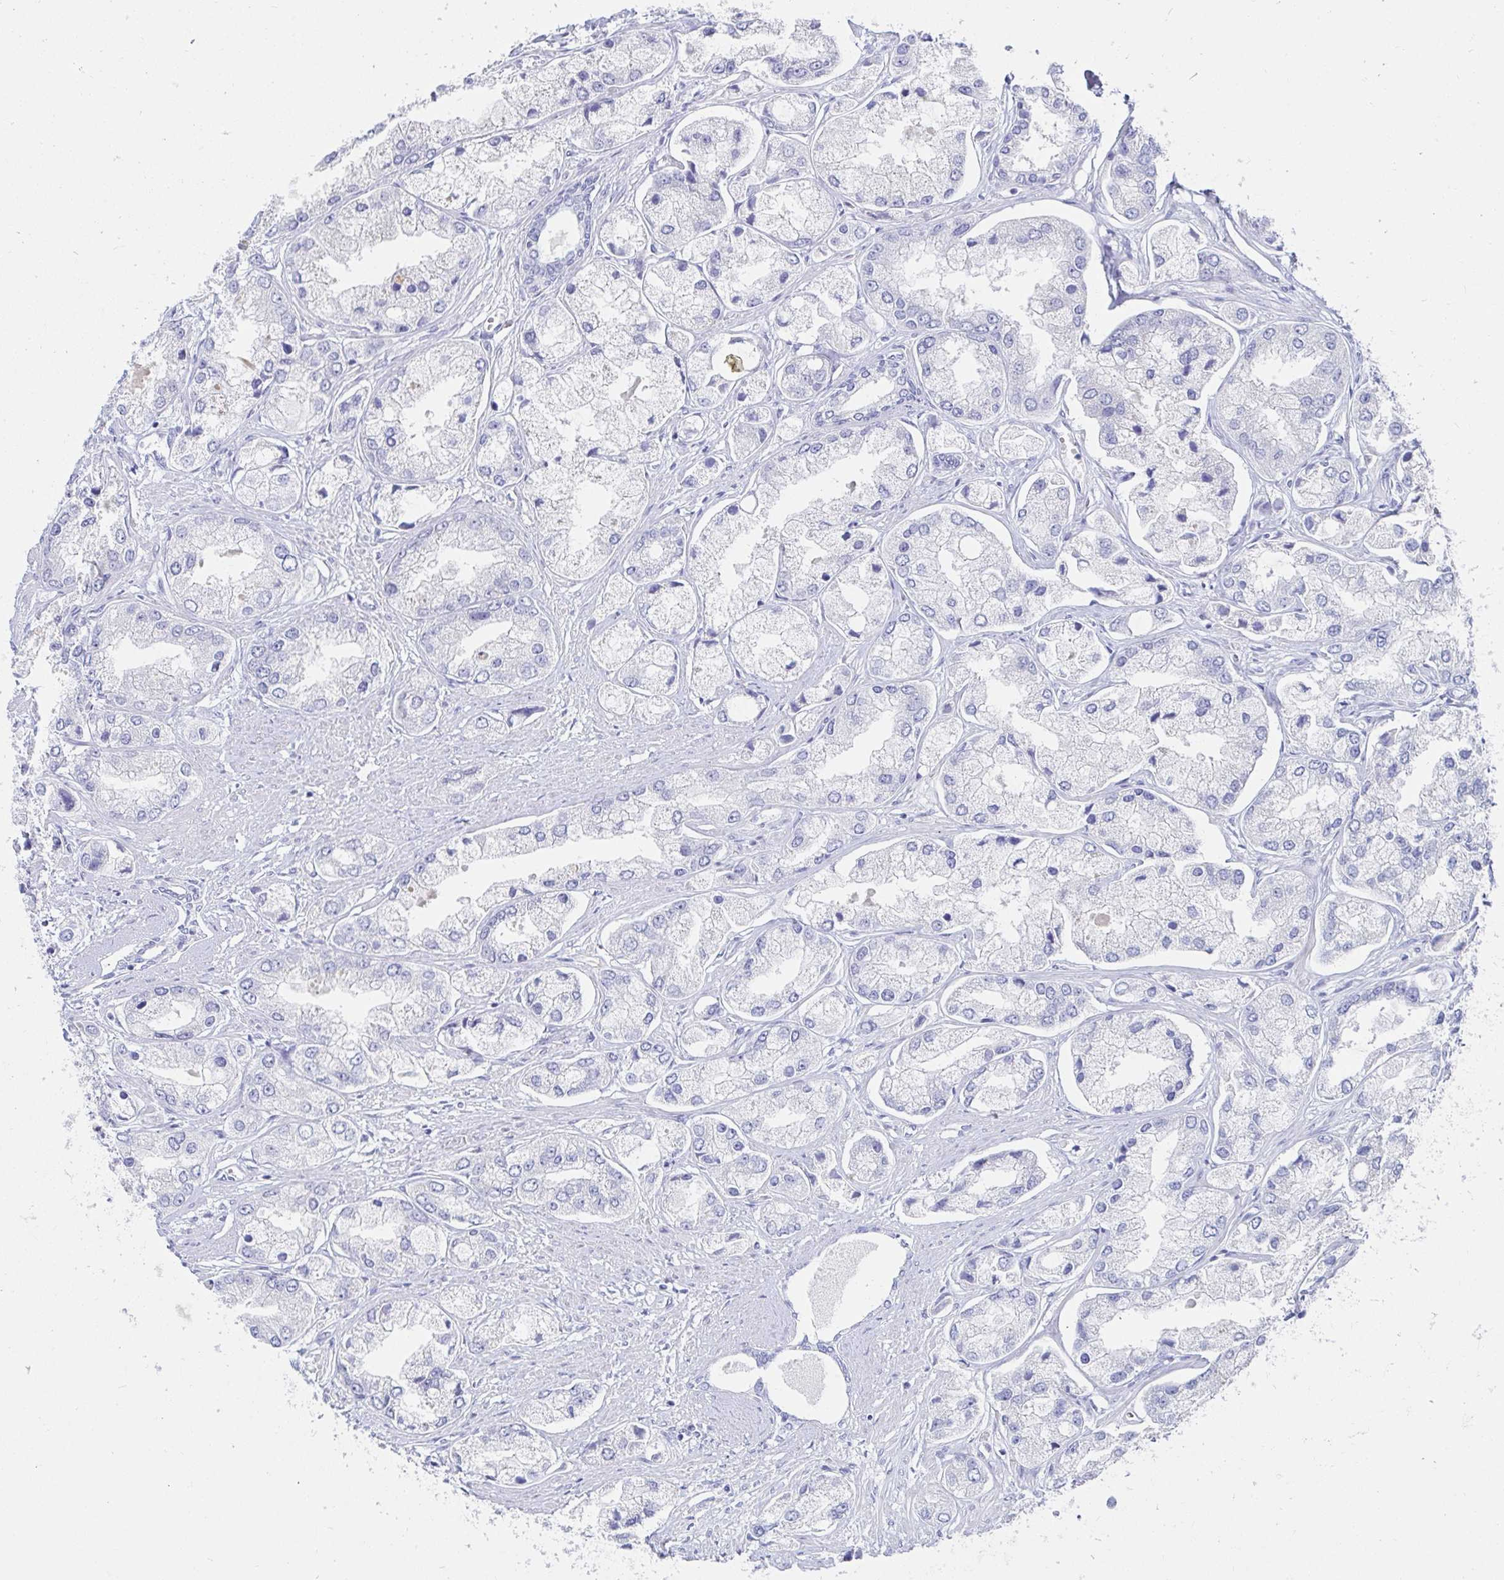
{"staining": {"intensity": "negative", "quantity": "none", "location": "none"}, "tissue": "prostate cancer", "cell_type": "Tumor cells", "image_type": "cancer", "snomed": [{"axis": "morphology", "description": "Adenocarcinoma, Low grade"}, {"axis": "topography", "description": "Prostate"}], "caption": "This is an immunohistochemistry (IHC) photomicrograph of prostate cancer (adenocarcinoma (low-grade)). There is no staining in tumor cells.", "gene": "C4orf17", "patient": {"sex": "male", "age": 69}}